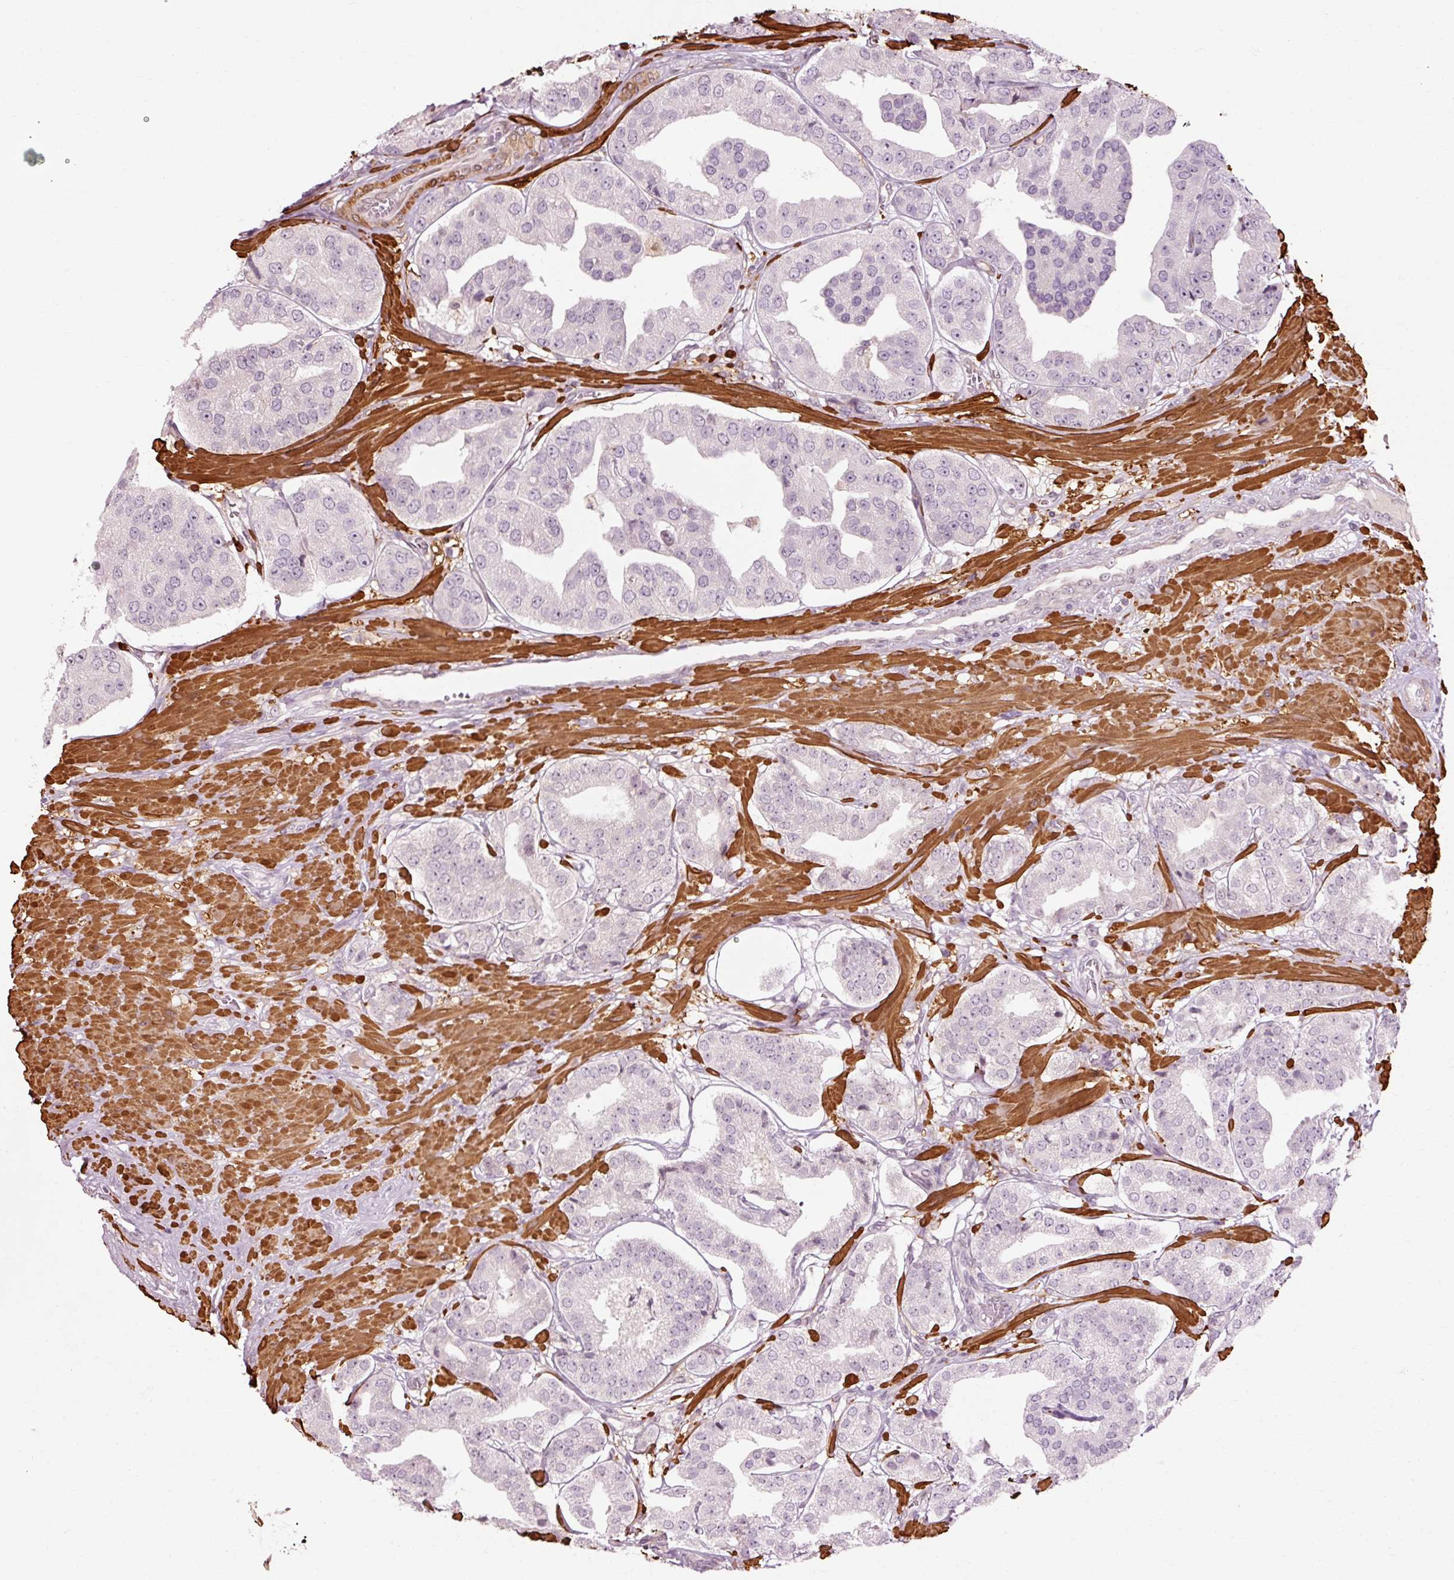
{"staining": {"intensity": "negative", "quantity": "none", "location": "none"}, "tissue": "prostate cancer", "cell_type": "Tumor cells", "image_type": "cancer", "snomed": [{"axis": "morphology", "description": "Adenocarcinoma, High grade"}, {"axis": "topography", "description": "Prostate"}], "caption": "Human prostate adenocarcinoma (high-grade) stained for a protein using IHC exhibits no staining in tumor cells.", "gene": "RGPD5", "patient": {"sex": "male", "age": 63}}